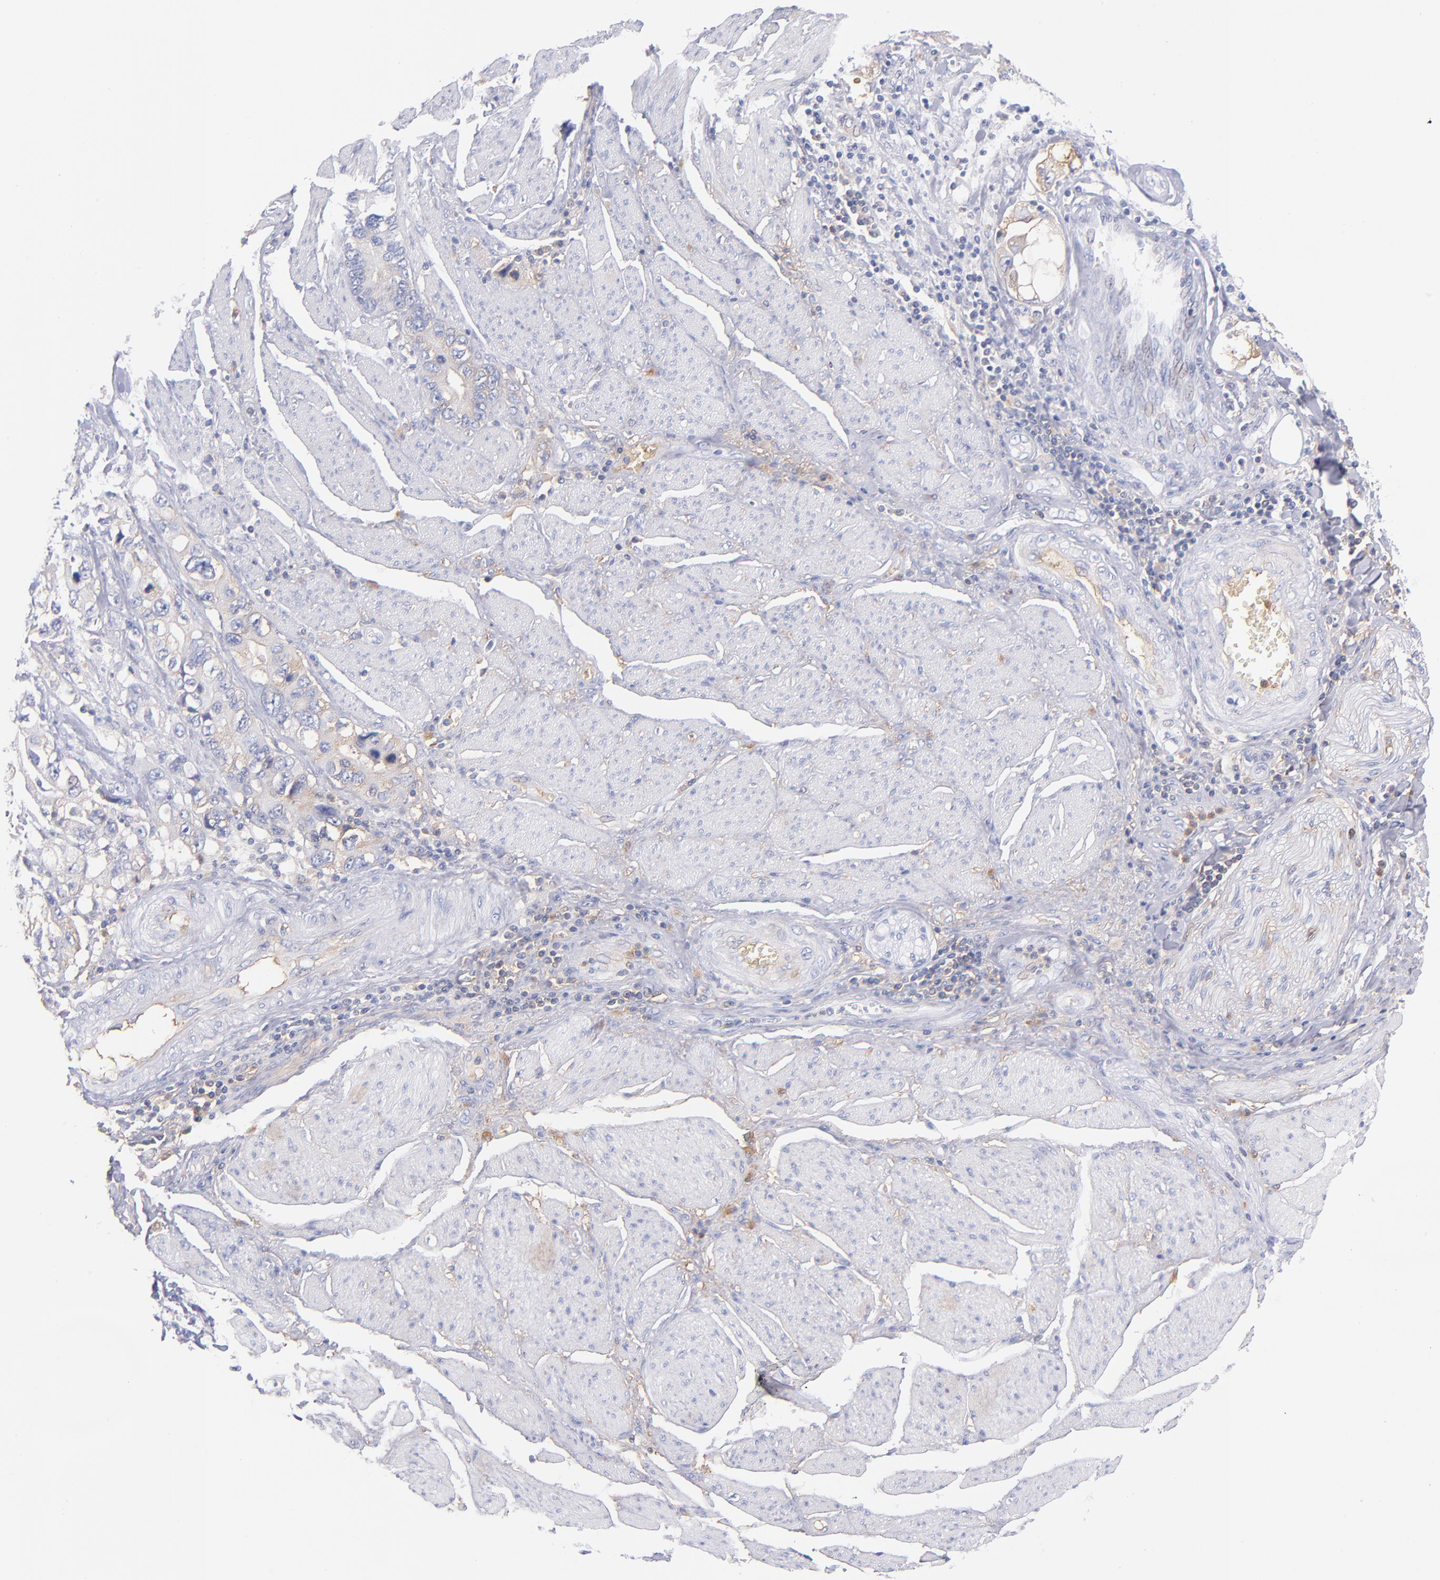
{"staining": {"intensity": "weak", "quantity": "25%-75%", "location": "cytoplasmic/membranous"}, "tissue": "stomach cancer", "cell_type": "Tumor cells", "image_type": "cancer", "snomed": [{"axis": "morphology", "description": "Adenocarcinoma, NOS"}, {"axis": "topography", "description": "Pancreas"}, {"axis": "topography", "description": "Stomach, upper"}], "caption": "Stomach adenocarcinoma tissue demonstrates weak cytoplasmic/membranous positivity in approximately 25%-75% of tumor cells, visualized by immunohistochemistry.", "gene": "HP", "patient": {"sex": "male", "age": 77}}